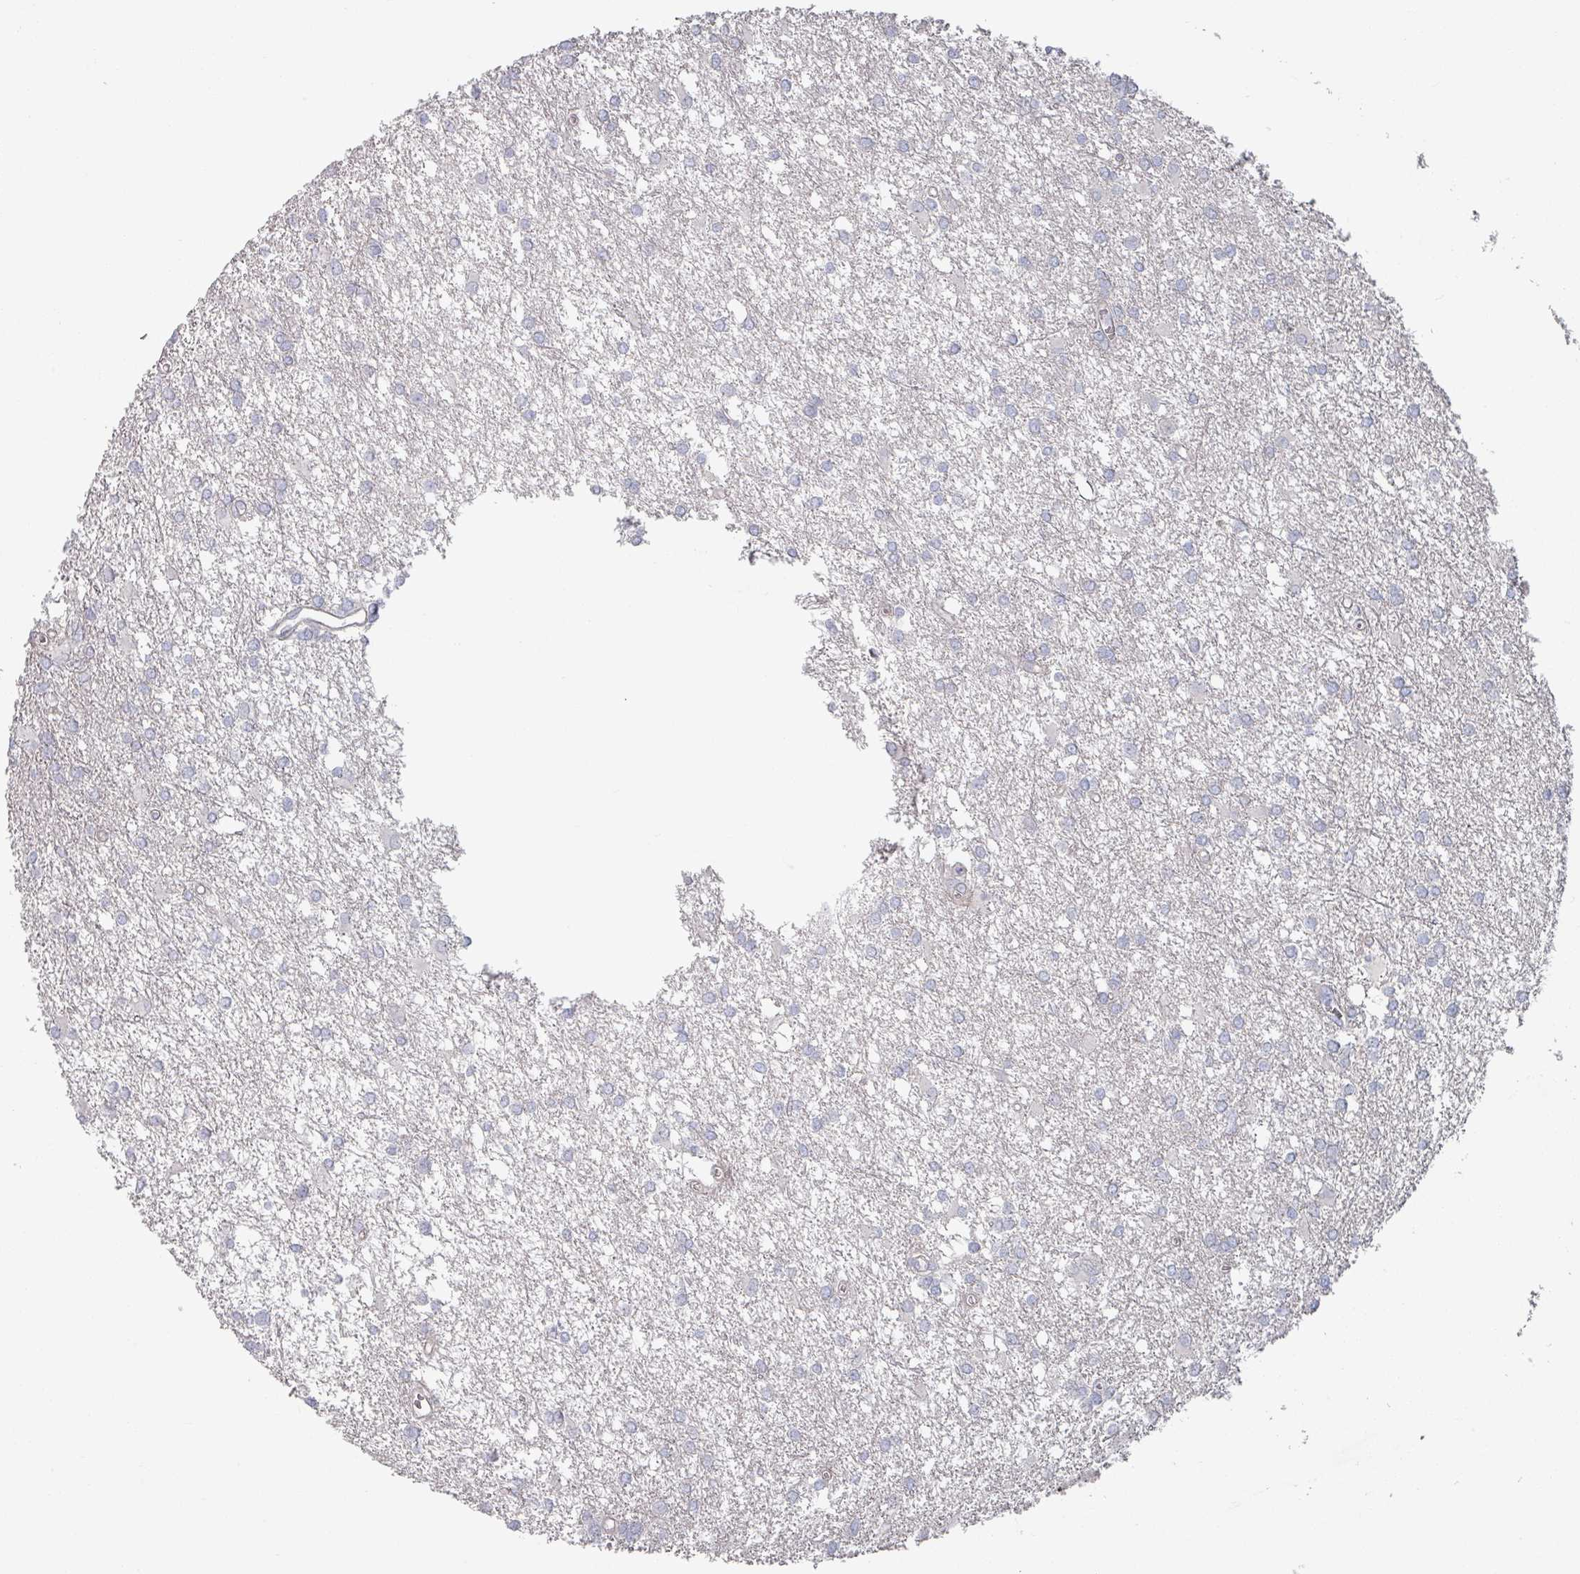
{"staining": {"intensity": "negative", "quantity": "none", "location": "none"}, "tissue": "glioma", "cell_type": "Tumor cells", "image_type": "cancer", "snomed": [{"axis": "morphology", "description": "Glioma, malignant, High grade"}, {"axis": "topography", "description": "Brain"}], "caption": "Tumor cells show no significant positivity in glioma.", "gene": "EFL1", "patient": {"sex": "male", "age": 48}}